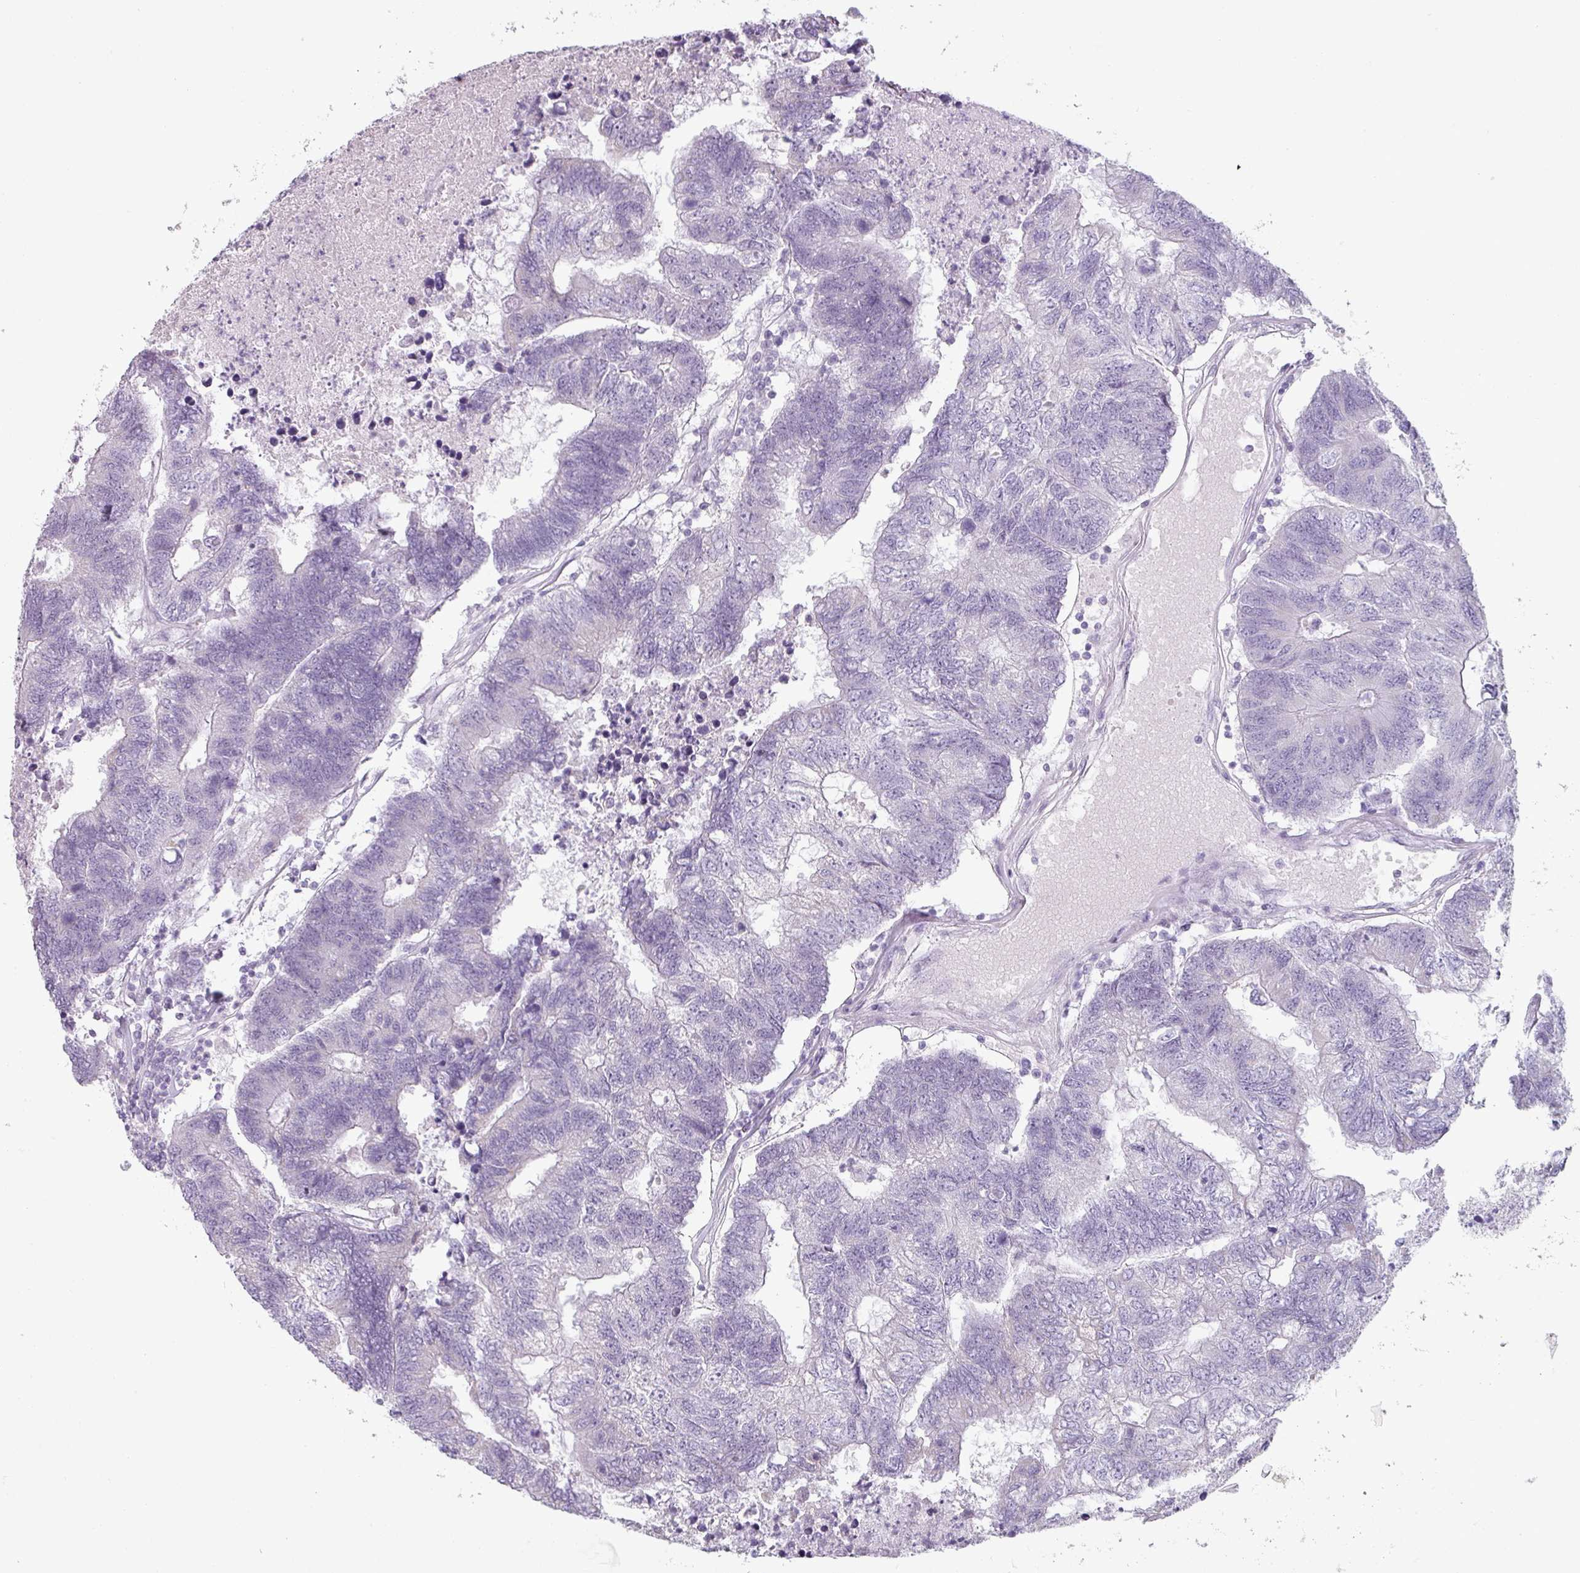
{"staining": {"intensity": "negative", "quantity": "none", "location": "none"}, "tissue": "colorectal cancer", "cell_type": "Tumor cells", "image_type": "cancer", "snomed": [{"axis": "morphology", "description": "Adenocarcinoma, NOS"}, {"axis": "topography", "description": "Colon"}], "caption": "Immunohistochemical staining of colorectal cancer demonstrates no significant staining in tumor cells.", "gene": "SFTPA1", "patient": {"sex": "female", "age": 48}}